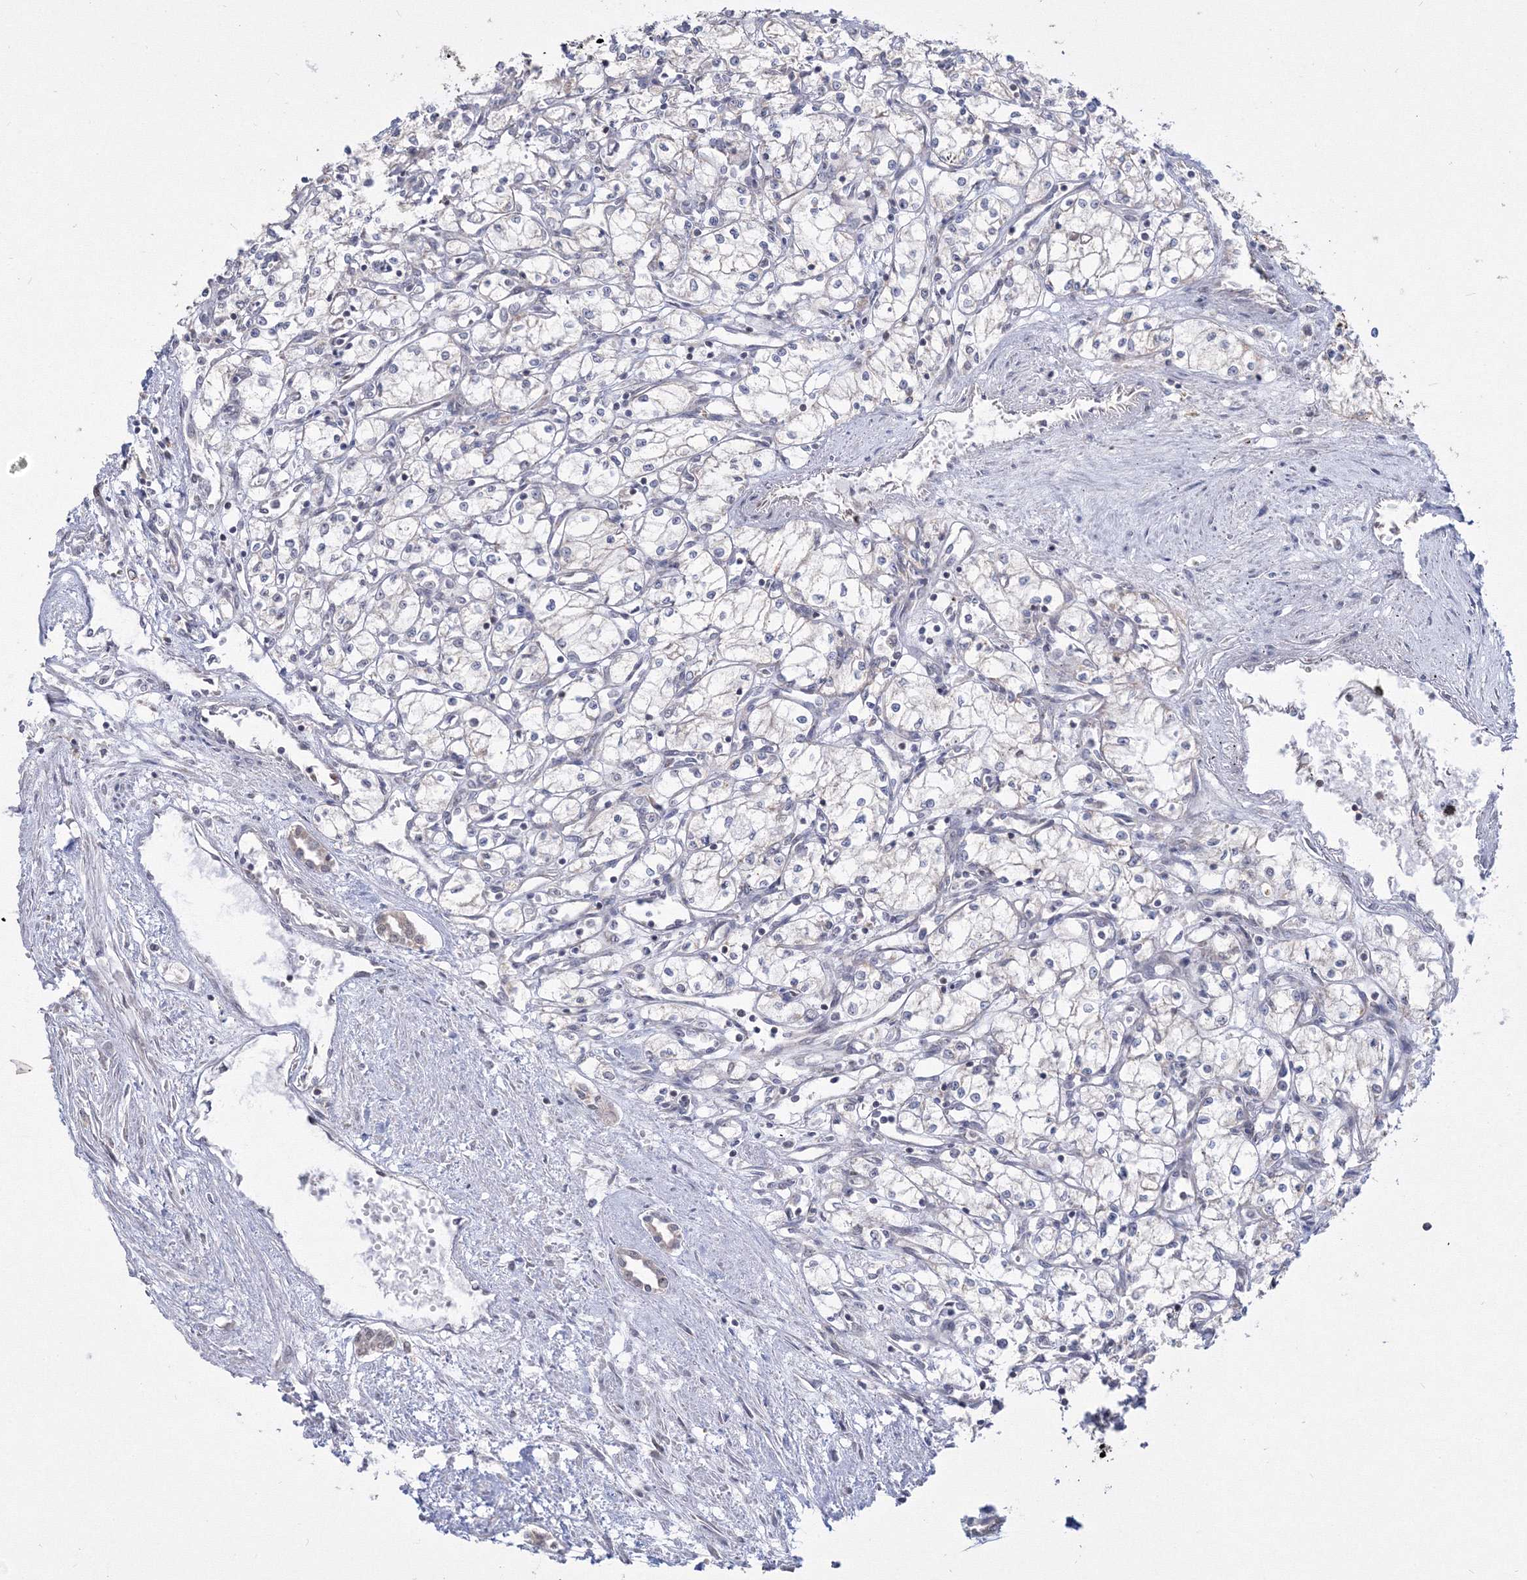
{"staining": {"intensity": "negative", "quantity": "none", "location": "none"}, "tissue": "renal cancer", "cell_type": "Tumor cells", "image_type": "cancer", "snomed": [{"axis": "morphology", "description": "Adenocarcinoma, NOS"}, {"axis": "topography", "description": "Kidney"}], "caption": "Tumor cells show no significant positivity in adenocarcinoma (renal).", "gene": "GRSF1", "patient": {"sex": "male", "age": 59}}